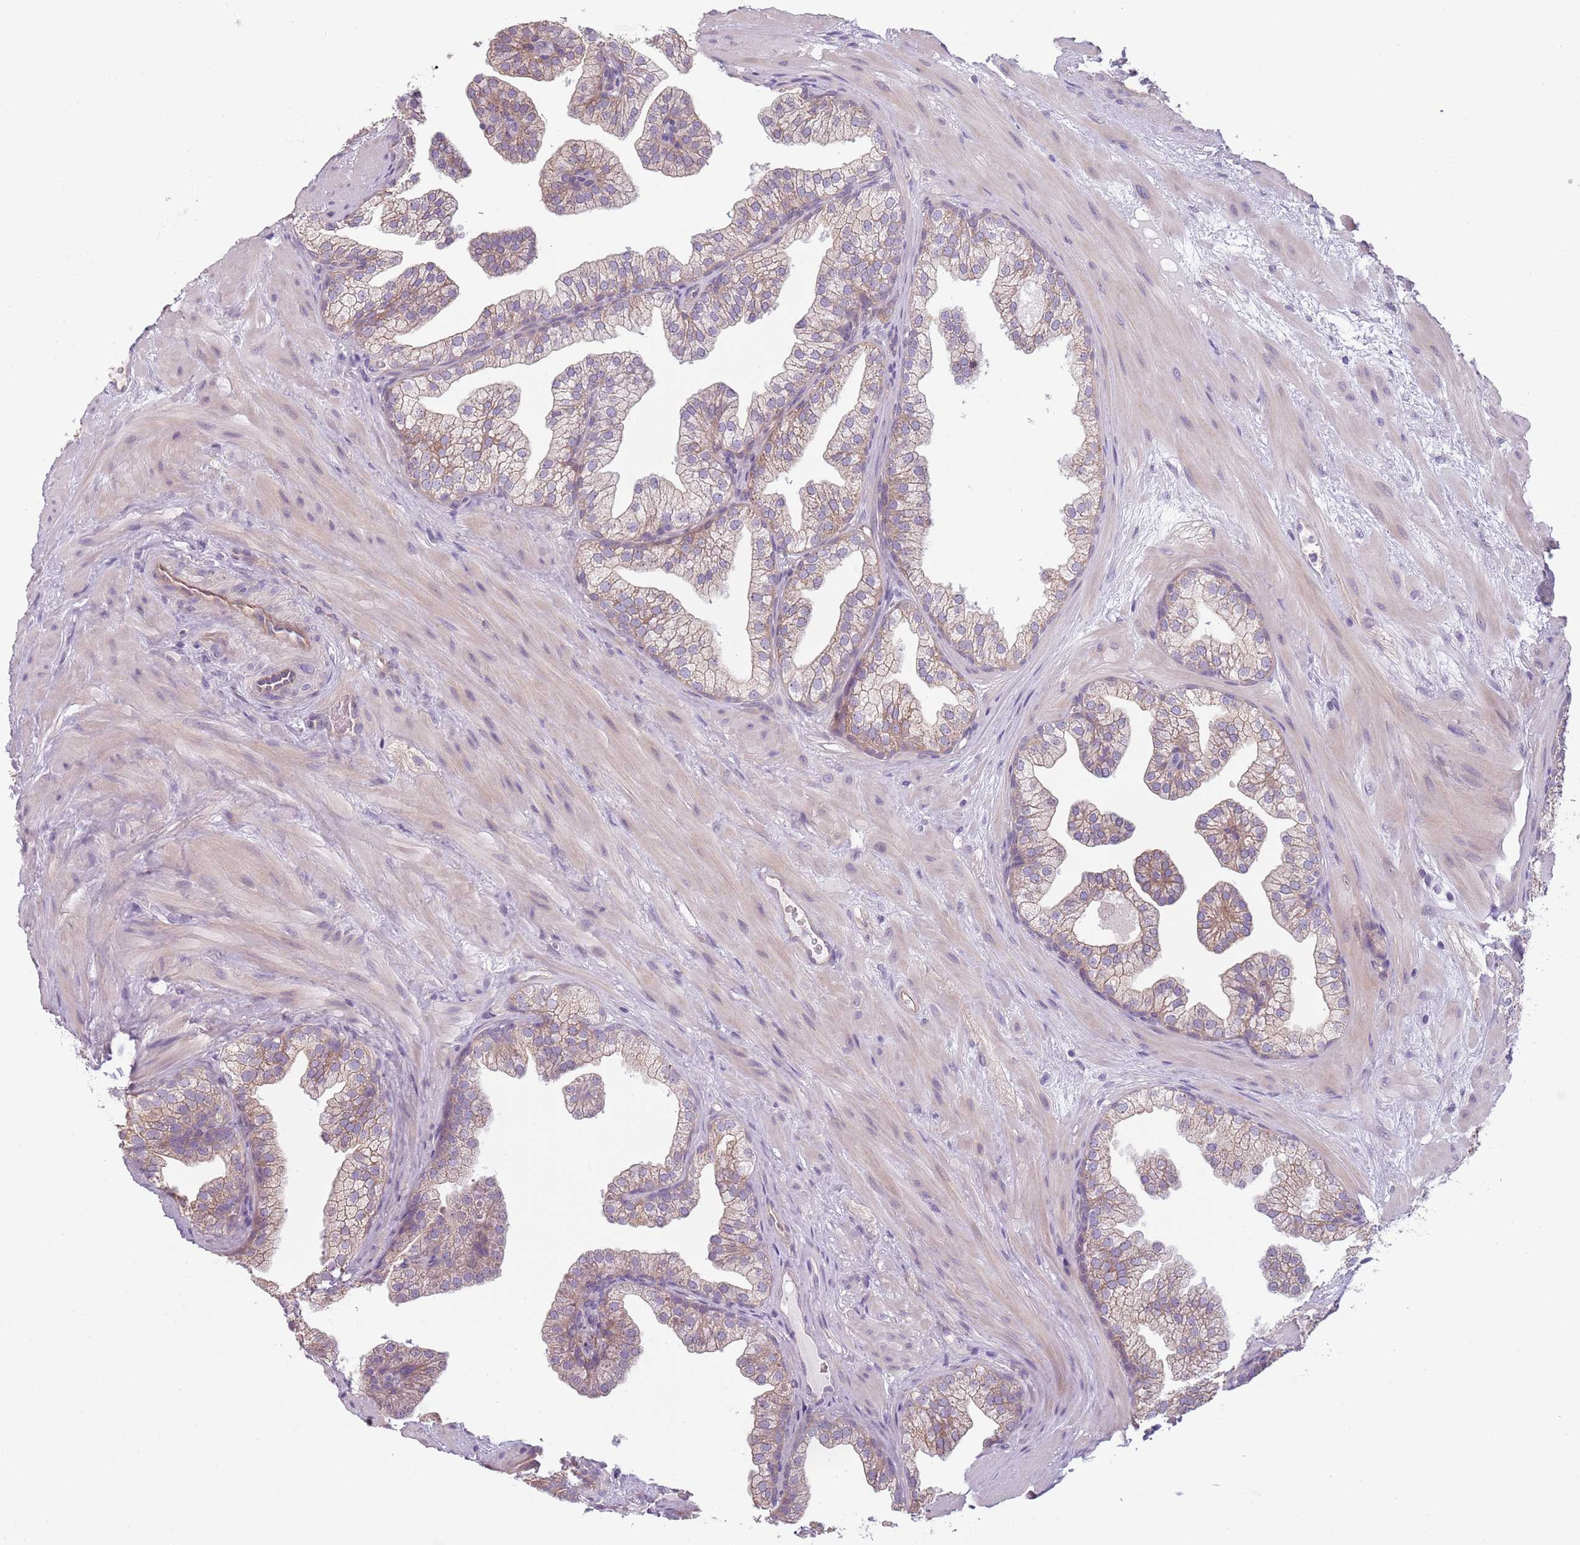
{"staining": {"intensity": "moderate", "quantity": "25%-75%", "location": "cytoplasmic/membranous"}, "tissue": "prostate", "cell_type": "Glandular cells", "image_type": "normal", "snomed": [{"axis": "morphology", "description": "Normal tissue, NOS"}, {"axis": "topography", "description": "Prostate"}], "caption": "Immunohistochemical staining of unremarkable human prostate exhibits 25%-75% levels of moderate cytoplasmic/membranous protein expression in approximately 25%-75% of glandular cells.", "gene": "TLCD2", "patient": {"sex": "male", "age": 37}}